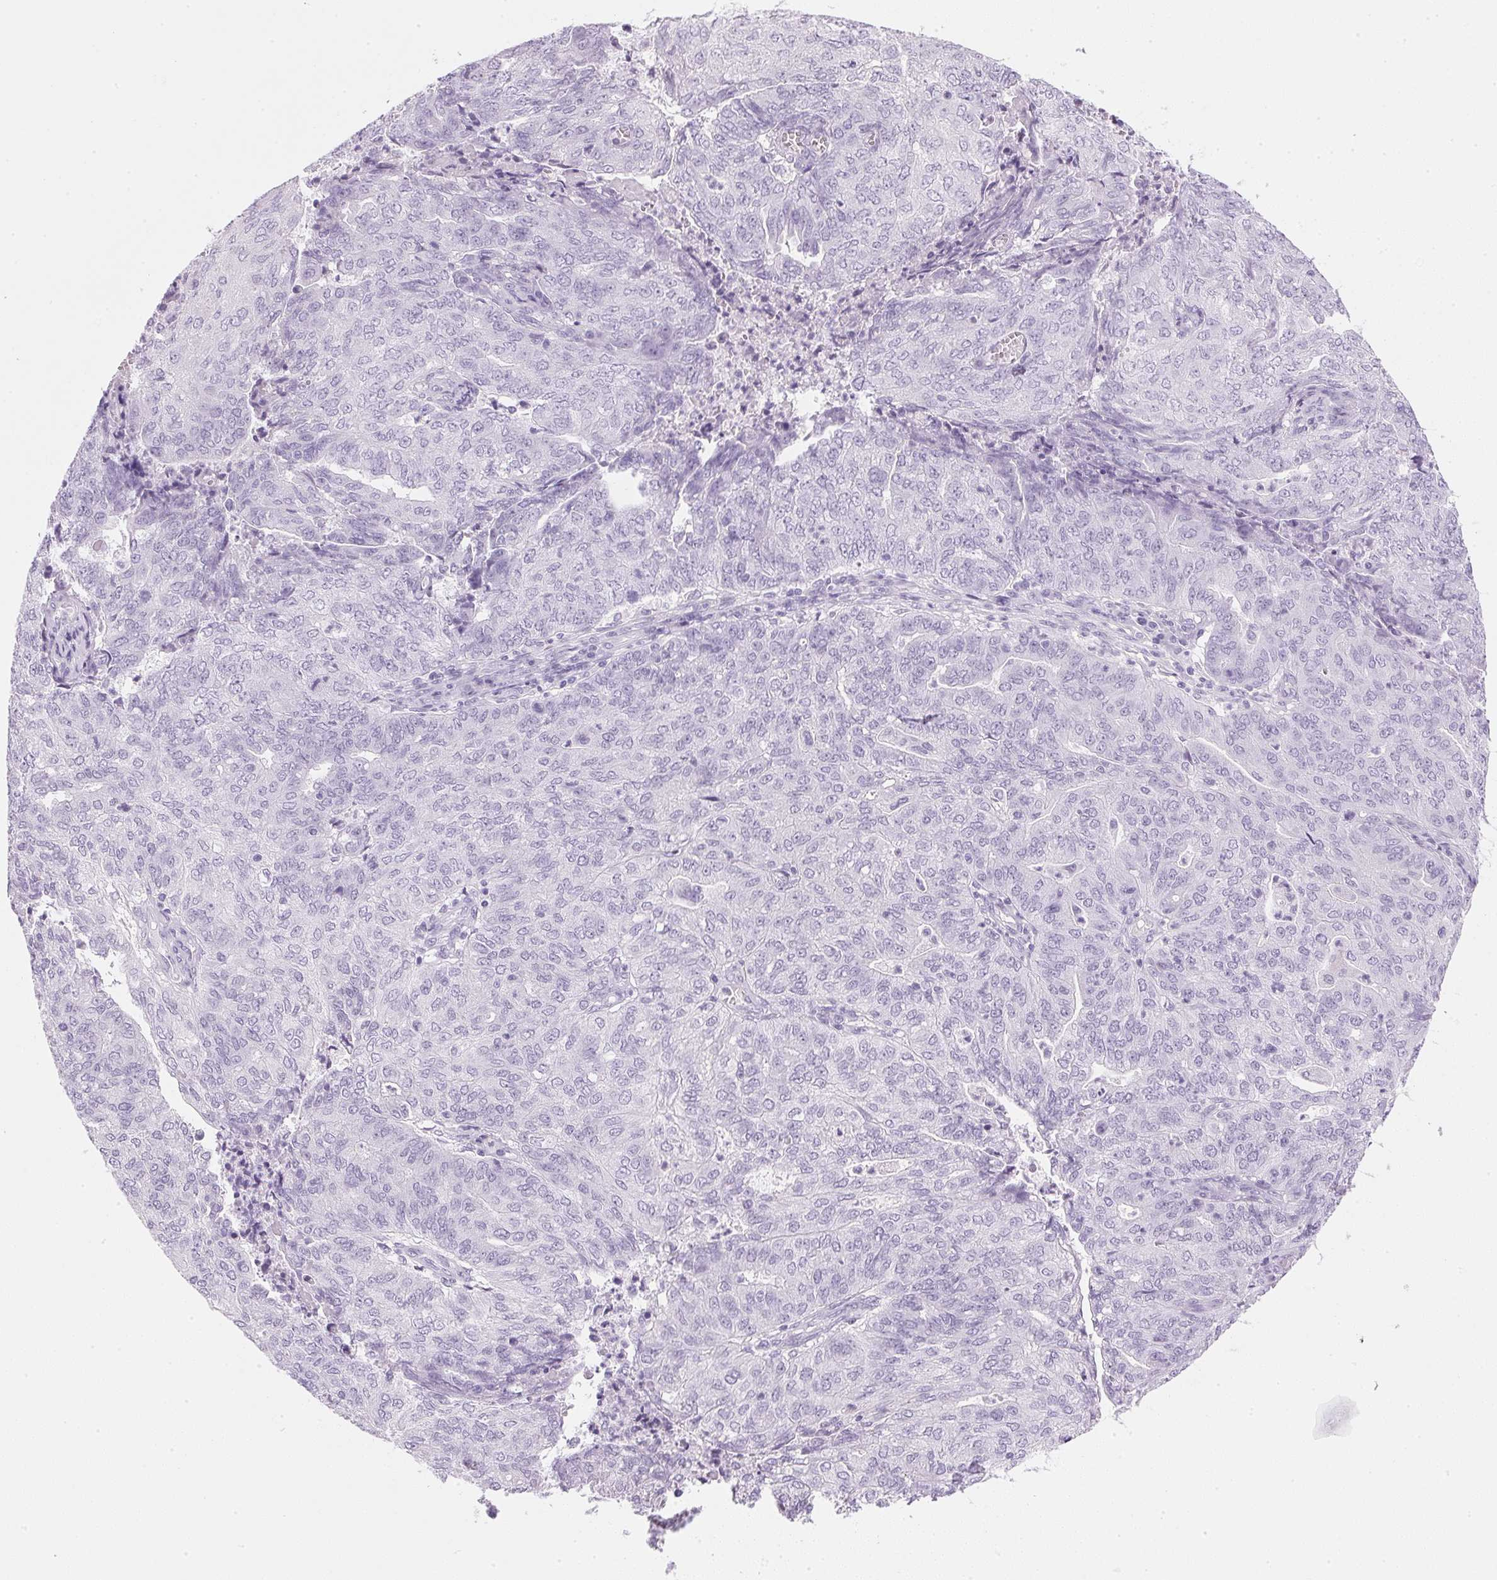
{"staining": {"intensity": "negative", "quantity": "none", "location": "none"}, "tissue": "endometrial cancer", "cell_type": "Tumor cells", "image_type": "cancer", "snomed": [{"axis": "morphology", "description": "Adenocarcinoma, NOS"}, {"axis": "topography", "description": "Endometrium"}], "caption": "Tumor cells are negative for brown protein staining in adenocarcinoma (endometrial).", "gene": "IGFBP1", "patient": {"sex": "female", "age": 82}}